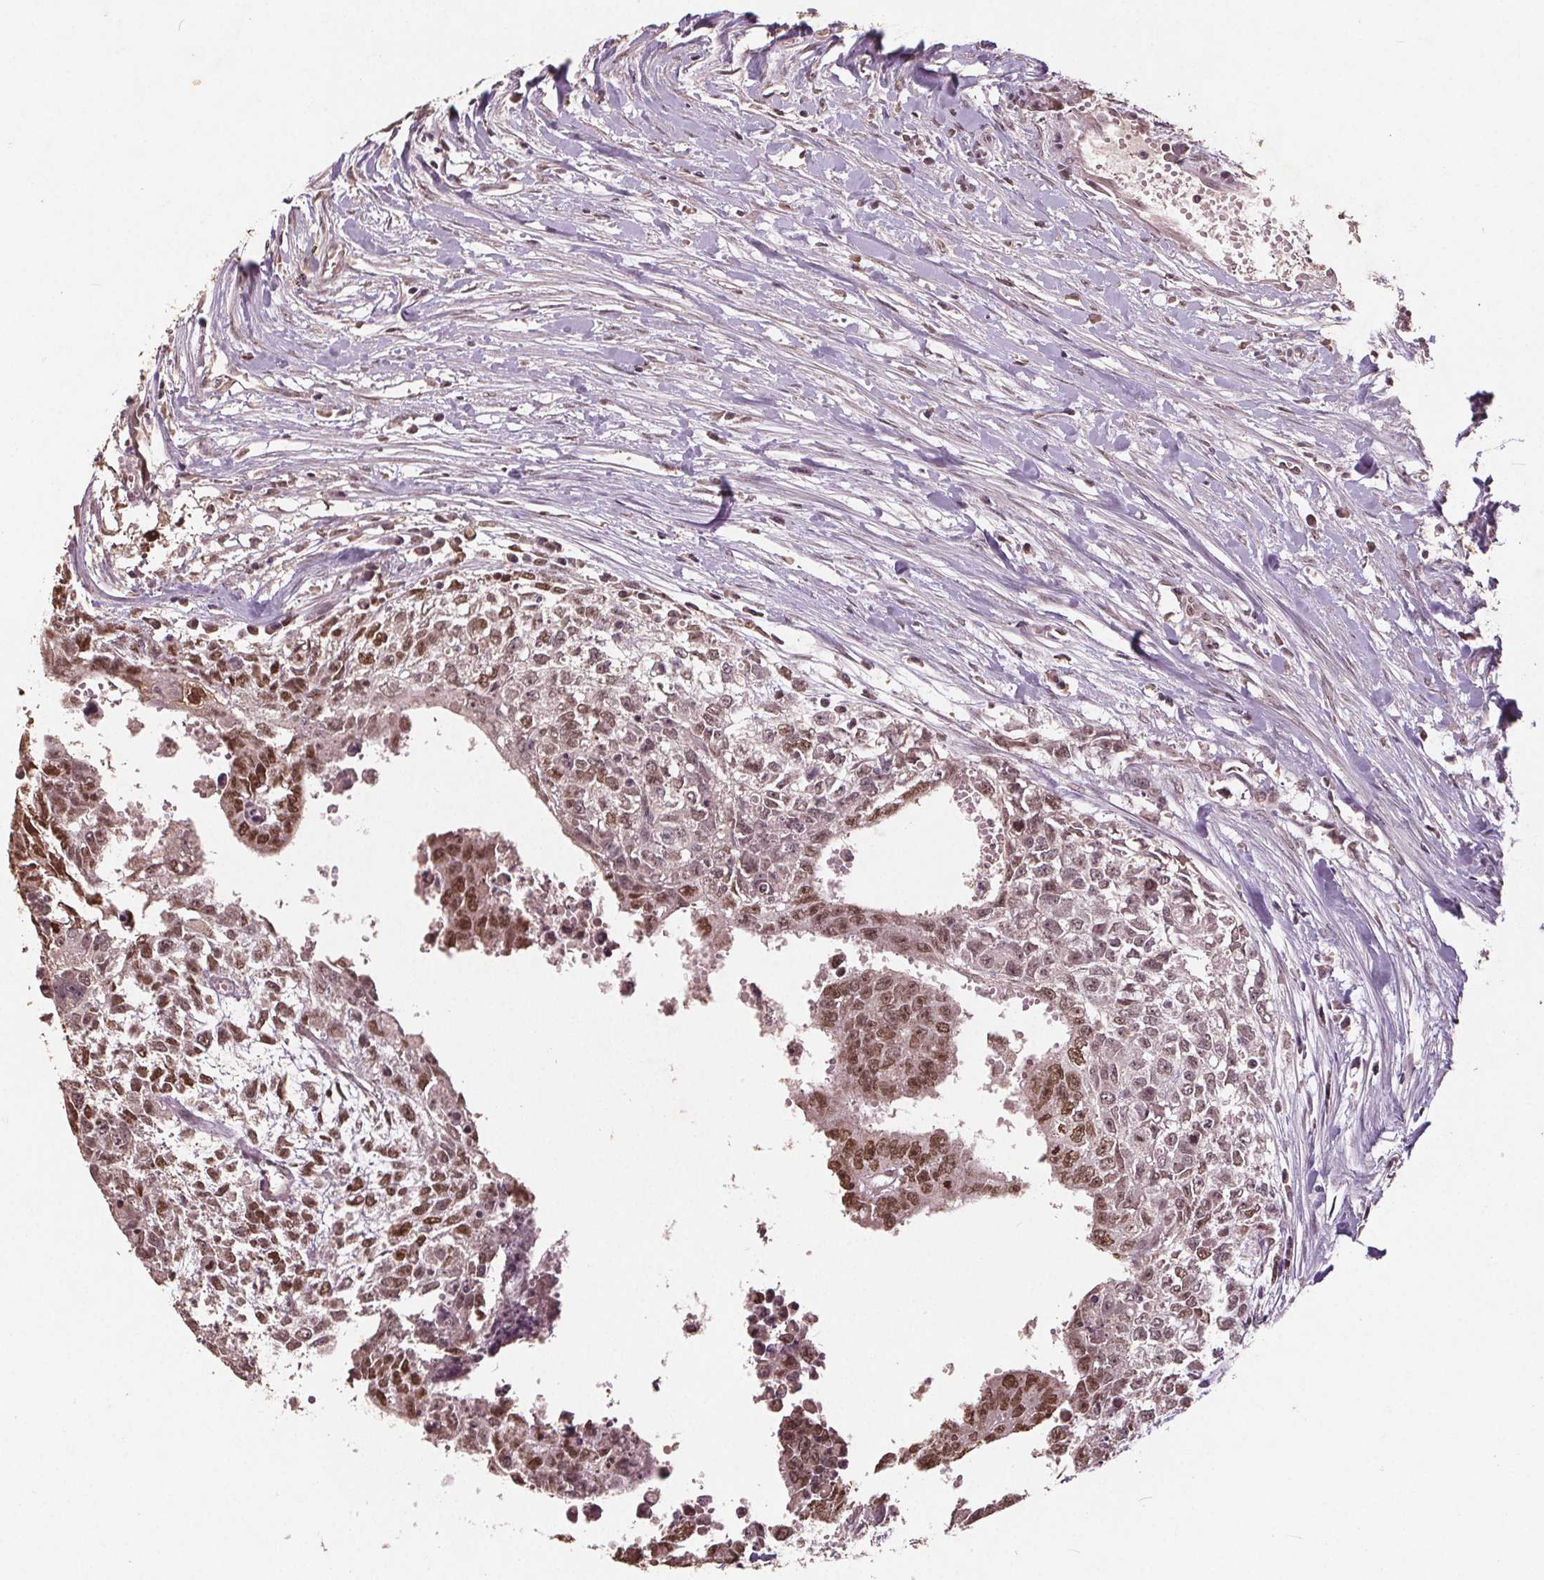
{"staining": {"intensity": "moderate", "quantity": "25%-75%", "location": "nuclear"}, "tissue": "testis cancer", "cell_type": "Tumor cells", "image_type": "cancer", "snomed": [{"axis": "morphology", "description": "Carcinoma, Embryonal, NOS"}, {"axis": "morphology", "description": "Teratoma, malignant, NOS"}, {"axis": "topography", "description": "Testis"}], "caption": "This image displays immunohistochemistry (IHC) staining of teratoma (malignant) (testis), with medium moderate nuclear positivity in approximately 25%-75% of tumor cells.", "gene": "DNMT3B", "patient": {"sex": "male", "age": 24}}